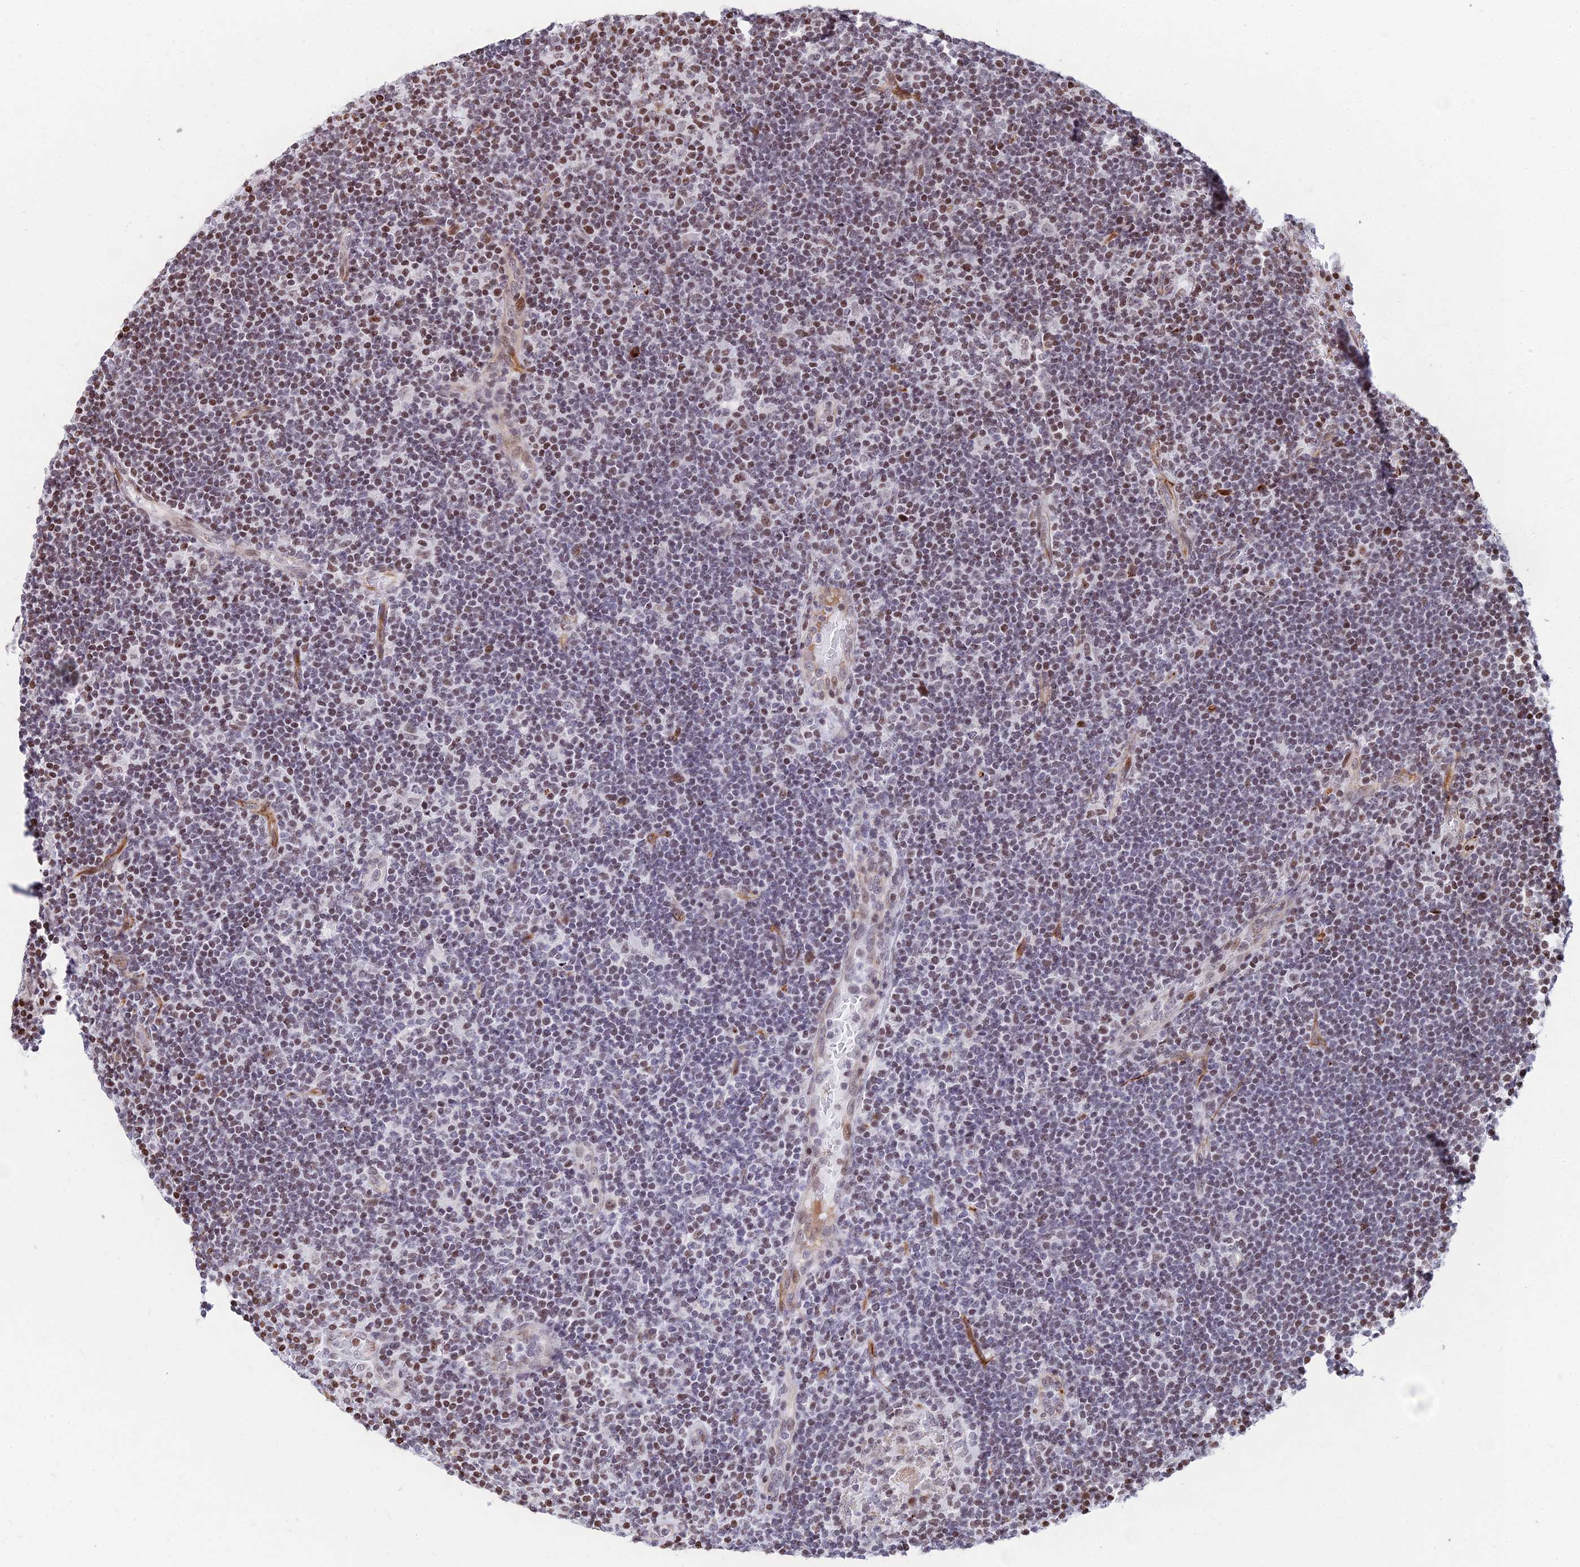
{"staining": {"intensity": "weak", "quantity": "<25%", "location": "nuclear"}, "tissue": "lymphoma", "cell_type": "Tumor cells", "image_type": "cancer", "snomed": [{"axis": "morphology", "description": "Hodgkin's disease, NOS"}, {"axis": "topography", "description": "Lymph node"}], "caption": "Tumor cells are negative for brown protein staining in Hodgkin's disease.", "gene": "NYAP2", "patient": {"sex": "female", "age": 57}}